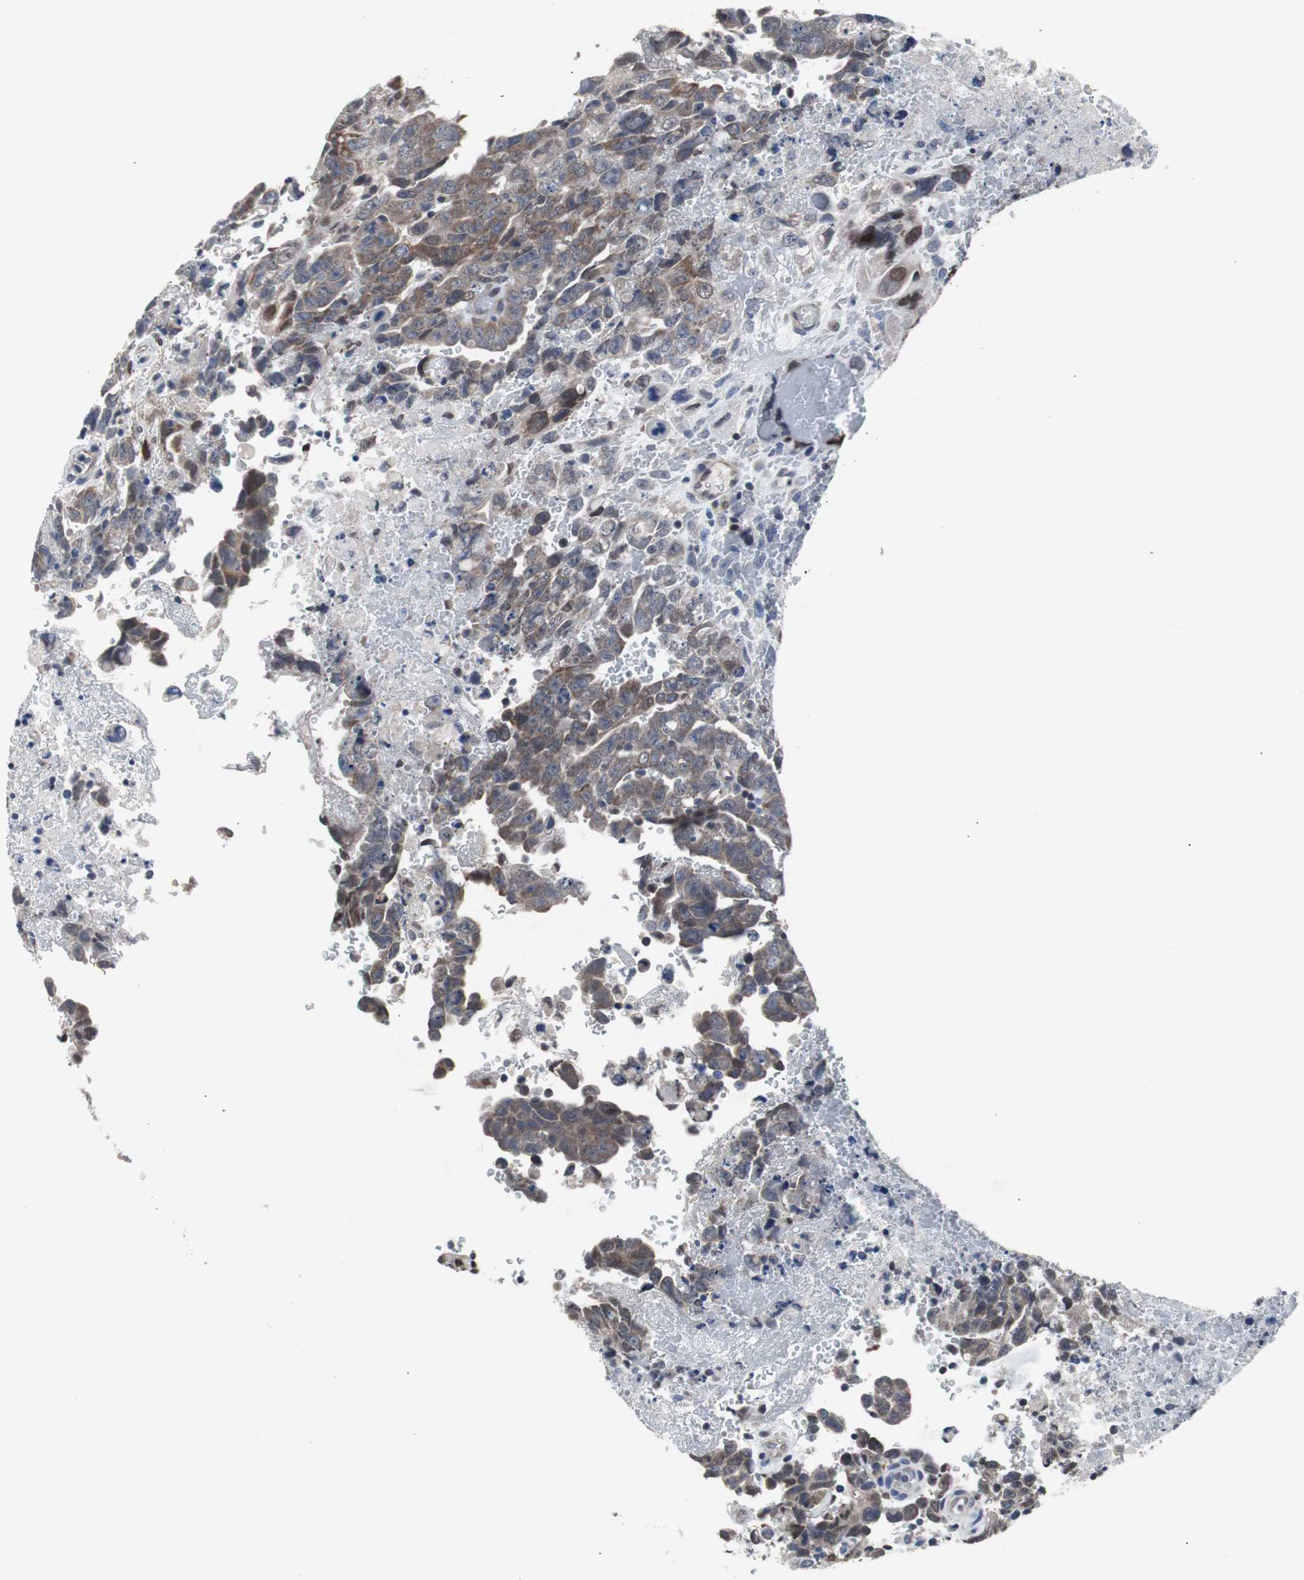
{"staining": {"intensity": "moderate", "quantity": ">75%", "location": "cytoplasmic/membranous"}, "tissue": "testis cancer", "cell_type": "Tumor cells", "image_type": "cancer", "snomed": [{"axis": "morphology", "description": "Carcinoma, Embryonal, NOS"}, {"axis": "topography", "description": "Testis"}], "caption": "Embryonal carcinoma (testis) tissue demonstrates moderate cytoplasmic/membranous staining in about >75% of tumor cells, visualized by immunohistochemistry.", "gene": "RBM47", "patient": {"sex": "male", "age": 28}}